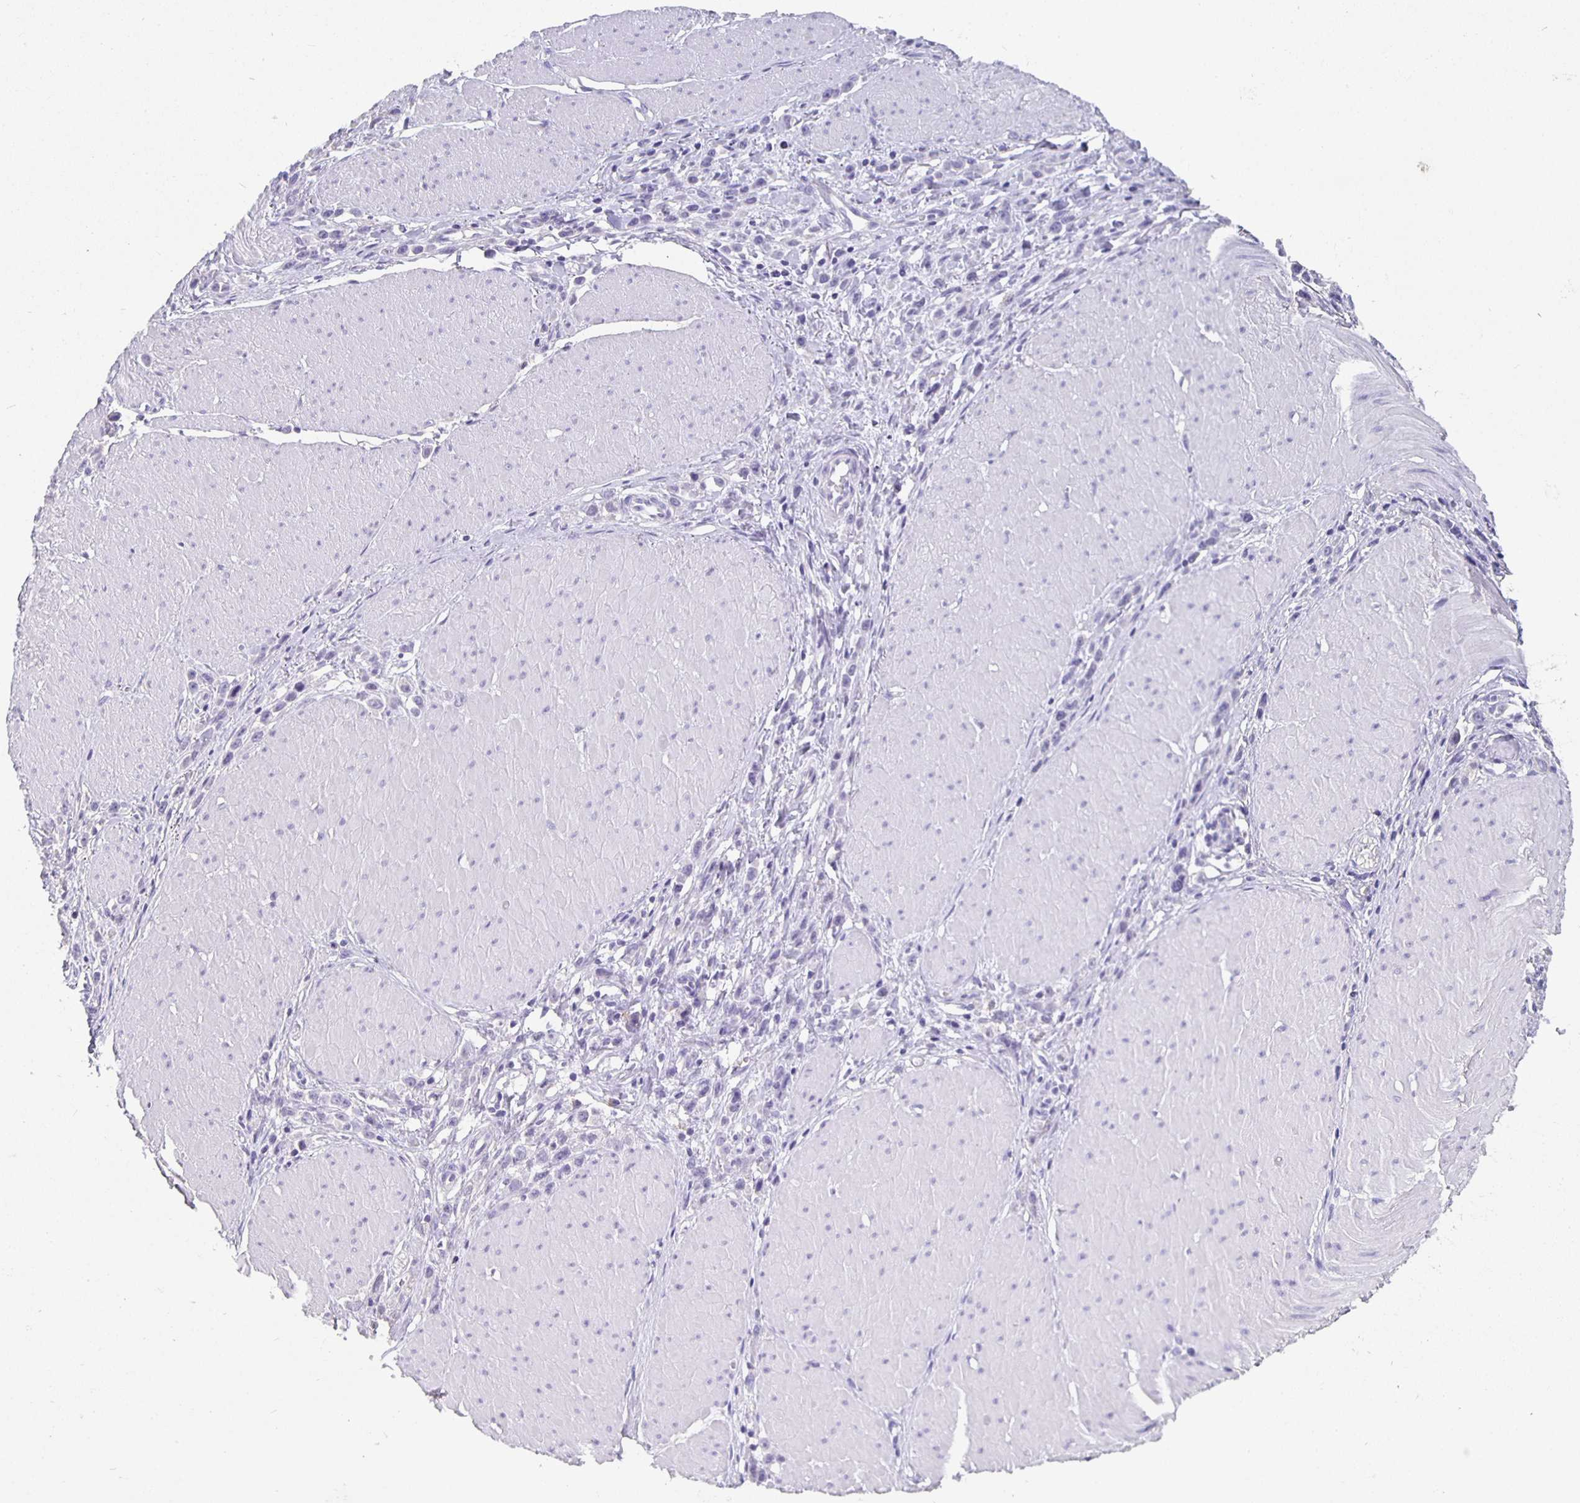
{"staining": {"intensity": "negative", "quantity": "none", "location": "none"}, "tissue": "stomach cancer", "cell_type": "Tumor cells", "image_type": "cancer", "snomed": [{"axis": "morphology", "description": "Adenocarcinoma, NOS"}, {"axis": "topography", "description": "Stomach"}], "caption": "The IHC histopathology image has no significant staining in tumor cells of stomach adenocarcinoma tissue.", "gene": "GPX4", "patient": {"sex": "male", "age": 47}}